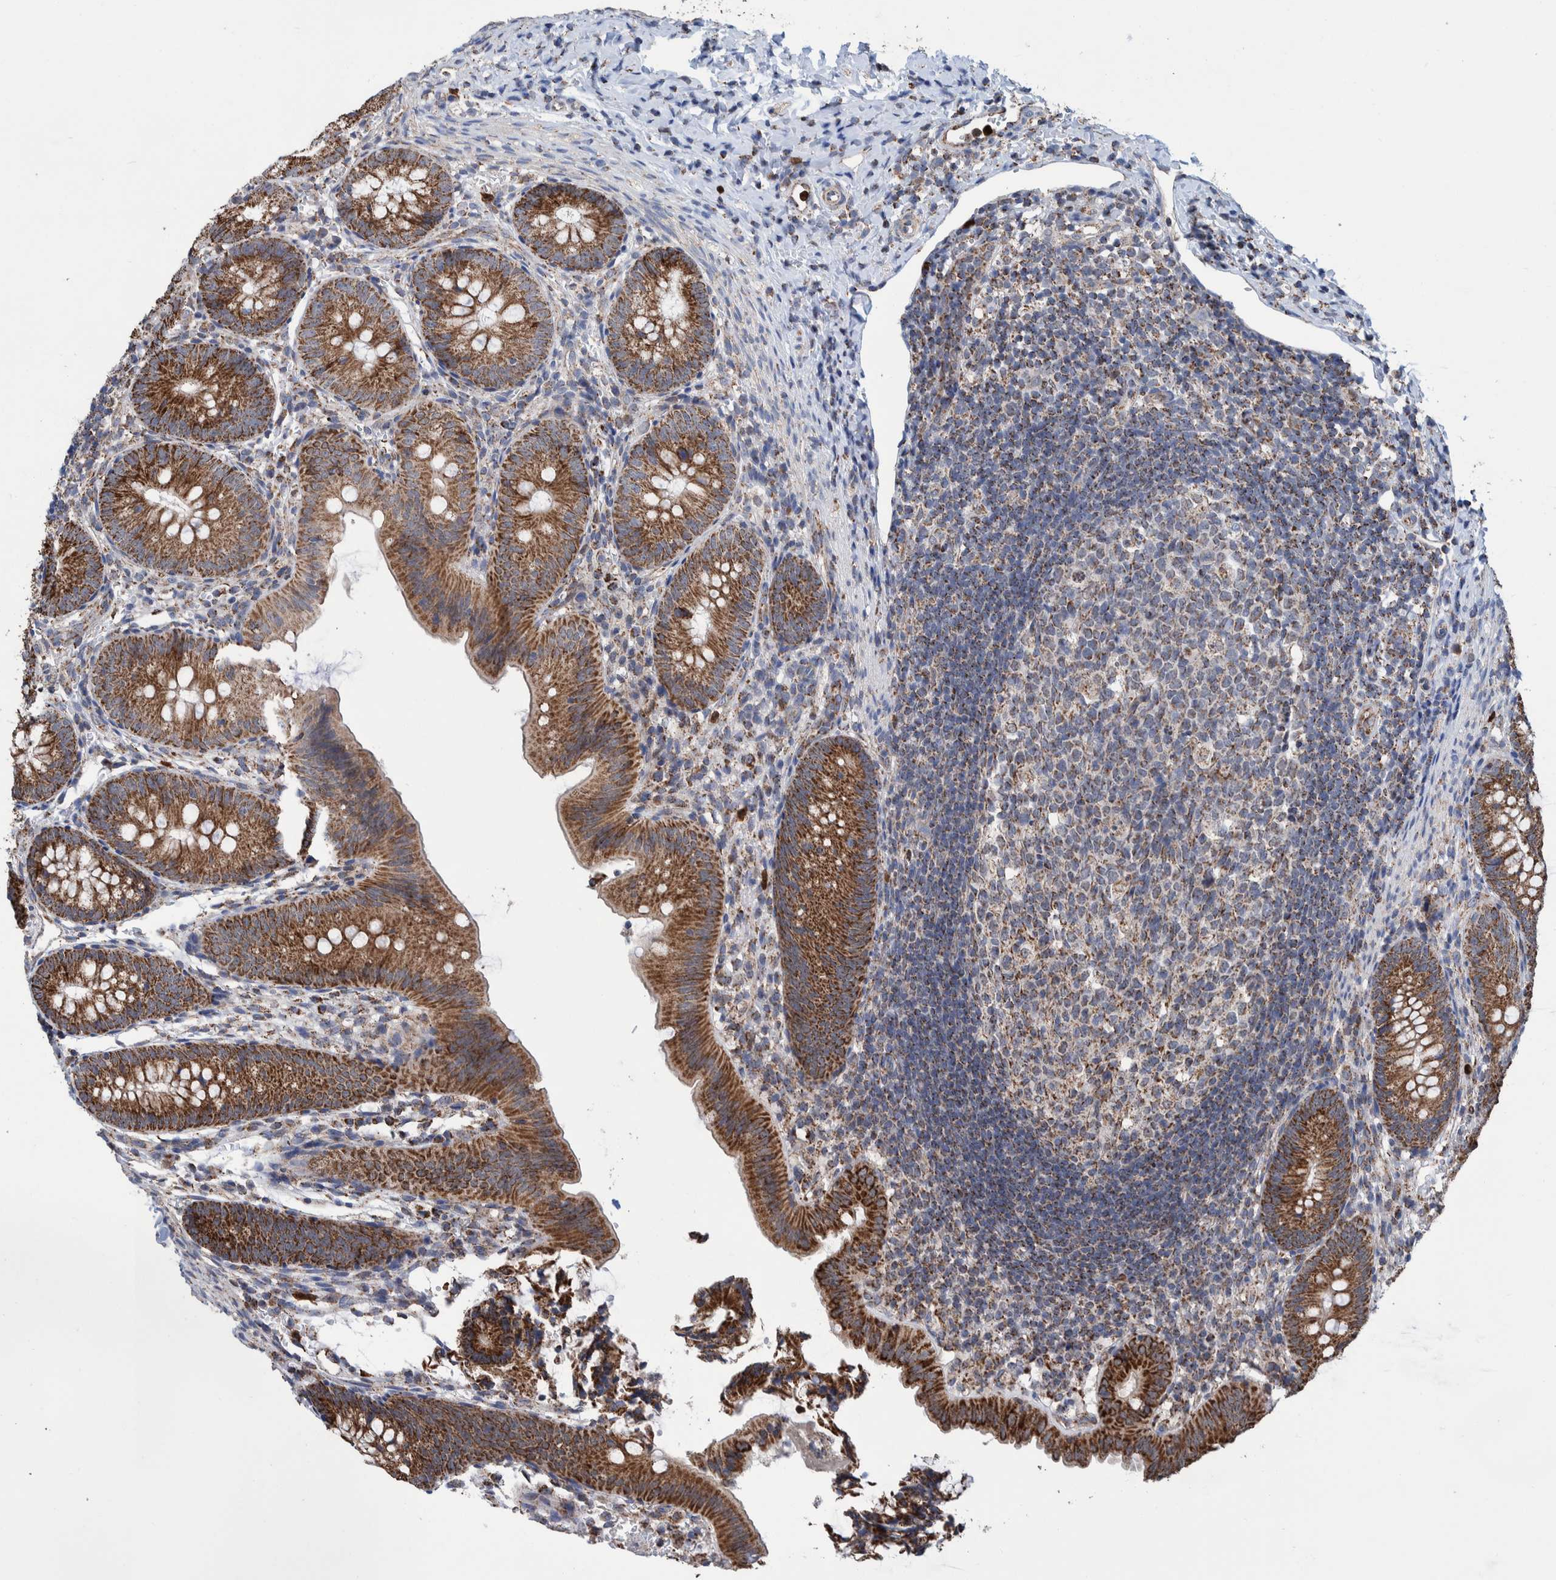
{"staining": {"intensity": "strong", "quantity": ">75%", "location": "cytoplasmic/membranous"}, "tissue": "appendix", "cell_type": "Glandular cells", "image_type": "normal", "snomed": [{"axis": "morphology", "description": "Normal tissue, NOS"}, {"axis": "topography", "description": "Appendix"}], "caption": "Brown immunohistochemical staining in unremarkable human appendix reveals strong cytoplasmic/membranous expression in approximately >75% of glandular cells.", "gene": "DECR1", "patient": {"sex": "male", "age": 1}}